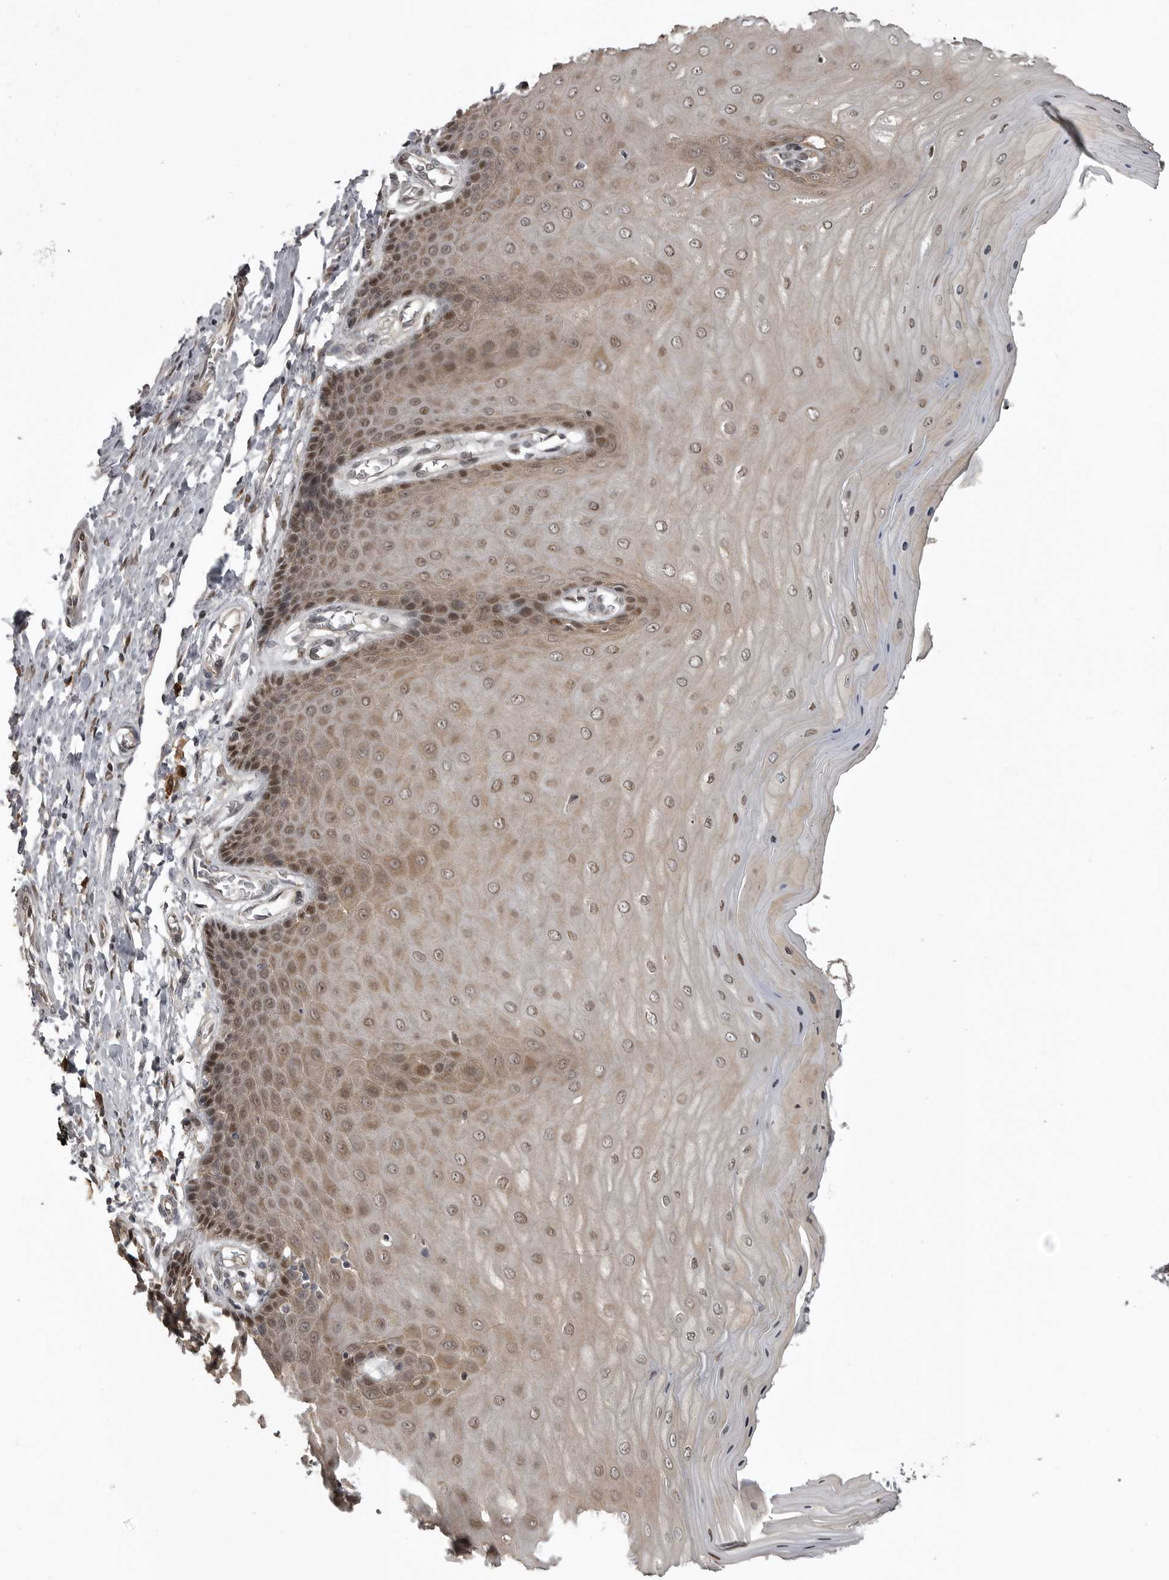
{"staining": {"intensity": "moderate", "quantity": "25%-75%", "location": "cytoplasmic/membranous,nuclear"}, "tissue": "cervix", "cell_type": "Glandular cells", "image_type": "normal", "snomed": [{"axis": "morphology", "description": "Normal tissue, NOS"}, {"axis": "topography", "description": "Cervix"}], "caption": "A brown stain shows moderate cytoplasmic/membranous,nuclear expression of a protein in glandular cells of normal cervix. The protein is stained brown, and the nuclei are stained in blue (DAB IHC with brightfield microscopy, high magnification).", "gene": "SNX16", "patient": {"sex": "female", "age": 55}}